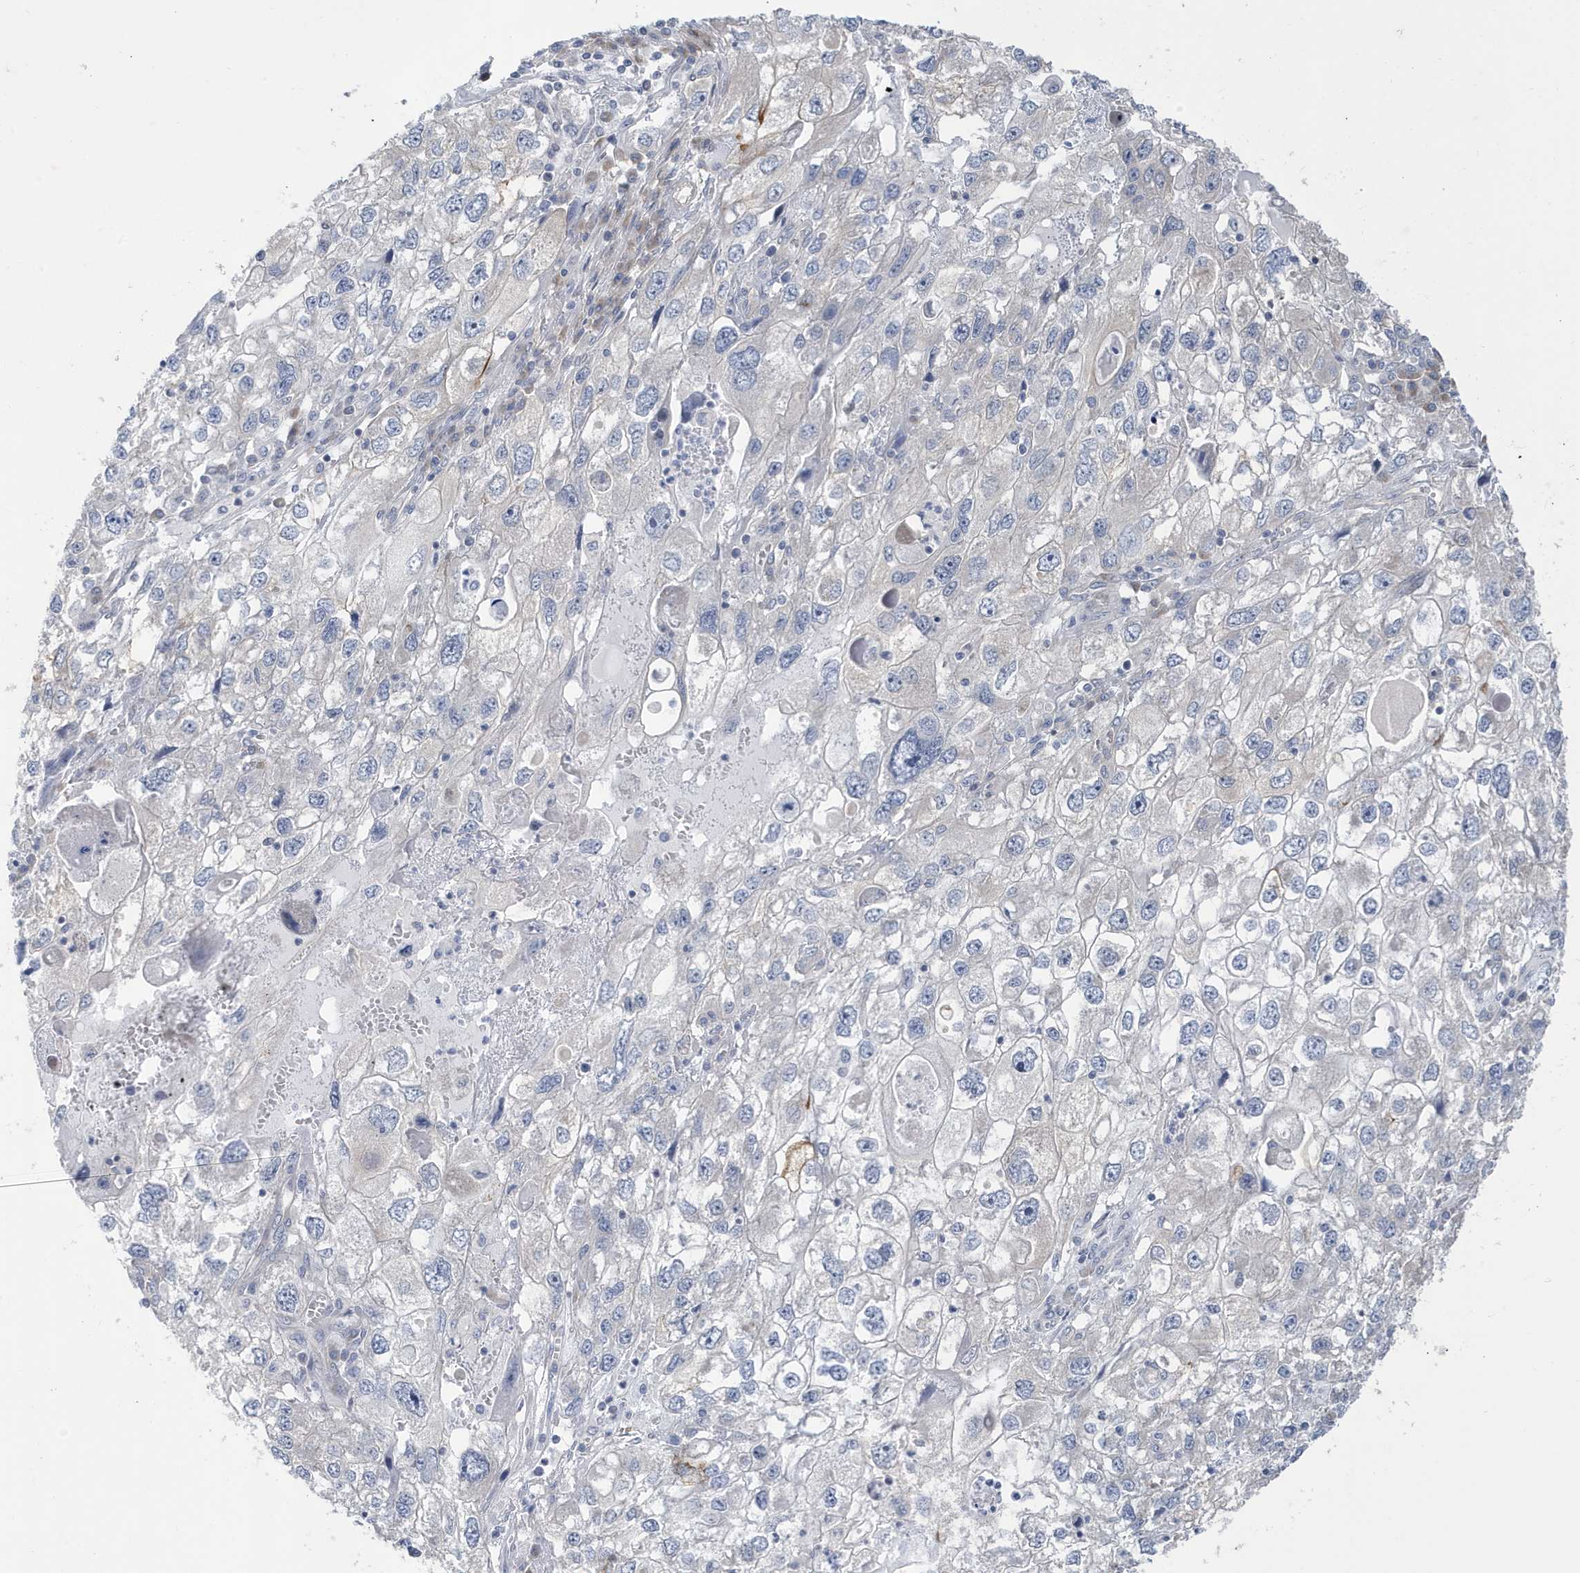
{"staining": {"intensity": "negative", "quantity": "none", "location": "none"}, "tissue": "endometrial cancer", "cell_type": "Tumor cells", "image_type": "cancer", "snomed": [{"axis": "morphology", "description": "Adenocarcinoma, NOS"}, {"axis": "topography", "description": "Endometrium"}], "caption": "A high-resolution image shows immunohistochemistry staining of endometrial adenocarcinoma, which displays no significant positivity in tumor cells. (DAB (3,3'-diaminobenzidine) IHC, high magnification).", "gene": "ZNF654", "patient": {"sex": "female", "age": 49}}